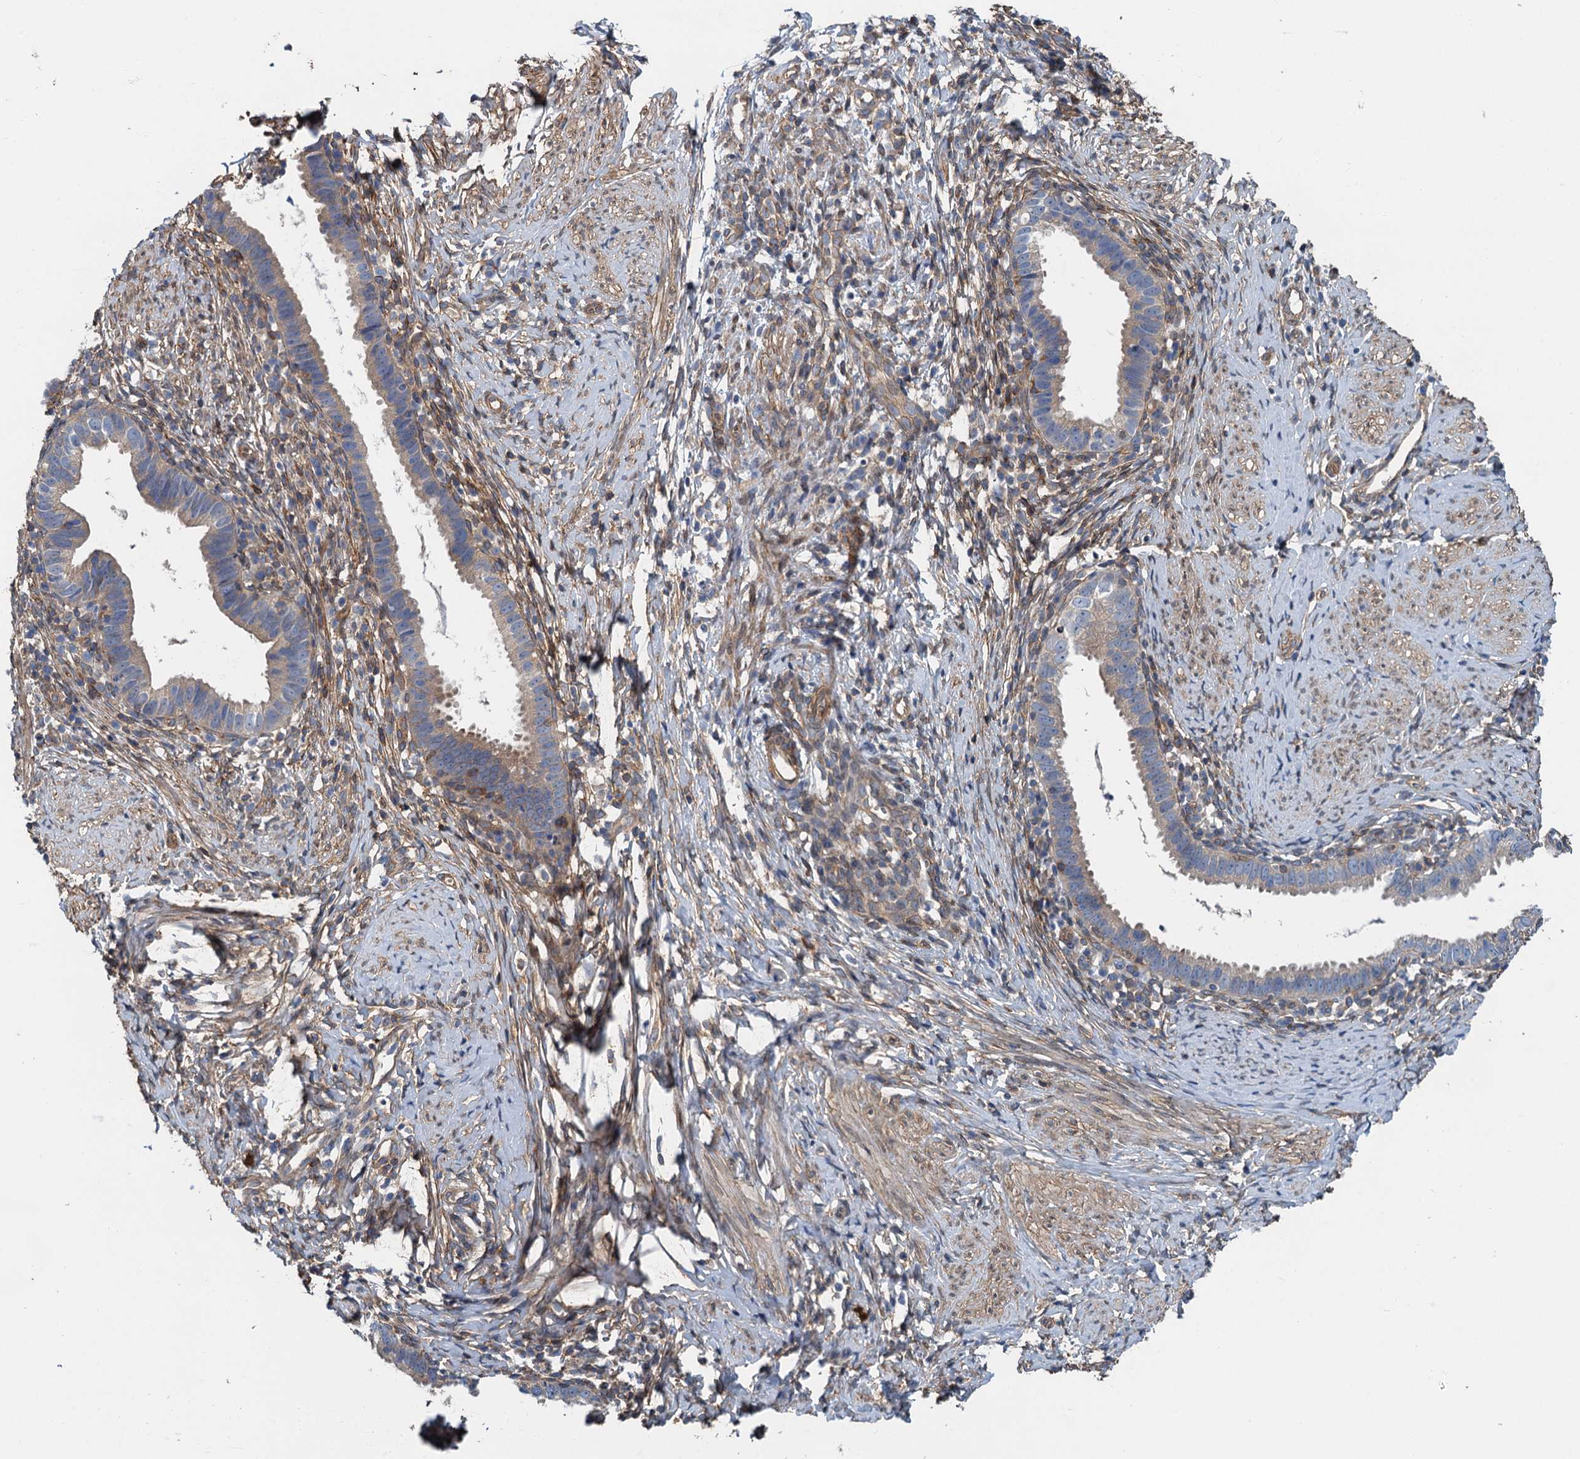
{"staining": {"intensity": "weak", "quantity": "25%-75%", "location": "cytoplasmic/membranous"}, "tissue": "cervical cancer", "cell_type": "Tumor cells", "image_type": "cancer", "snomed": [{"axis": "morphology", "description": "Adenocarcinoma, NOS"}, {"axis": "topography", "description": "Cervix"}], "caption": "IHC histopathology image of human adenocarcinoma (cervical) stained for a protein (brown), which shows low levels of weak cytoplasmic/membranous expression in about 25%-75% of tumor cells.", "gene": "ROGDI", "patient": {"sex": "female", "age": 36}}